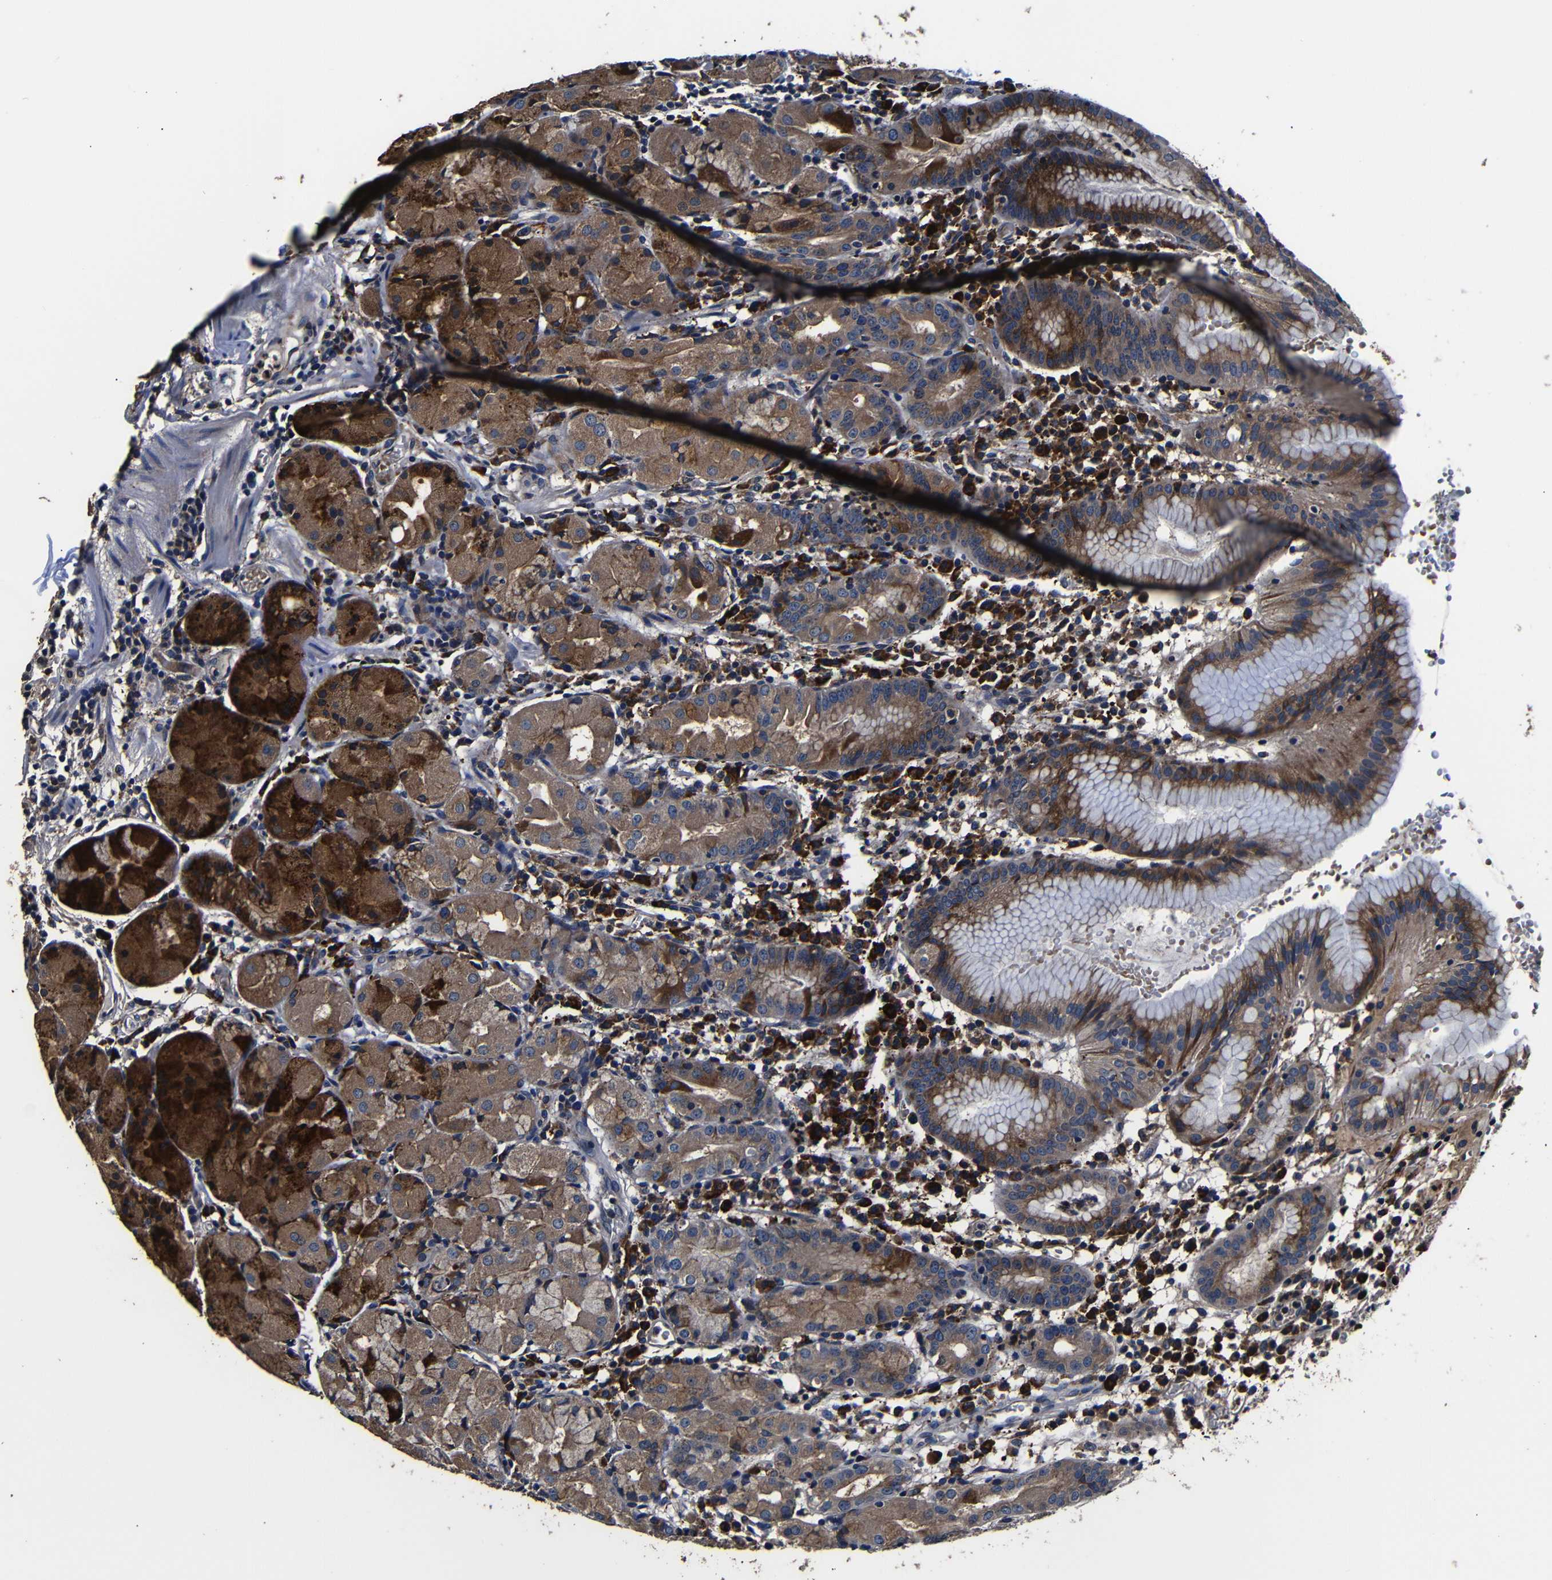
{"staining": {"intensity": "strong", "quantity": ">75%", "location": "cytoplasmic/membranous"}, "tissue": "stomach", "cell_type": "Glandular cells", "image_type": "normal", "snomed": [{"axis": "morphology", "description": "Normal tissue, NOS"}, {"axis": "topography", "description": "Stomach"}, {"axis": "topography", "description": "Stomach, lower"}], "caption": "Immunohistochemistry (IHC) of unremarkable stomach exhibits high levels of strong cytoplasmic/membranous expression in about >75% of glandular cells.", "gene": "SCN9A", "patient": {"sex": "female", "age": 75}}